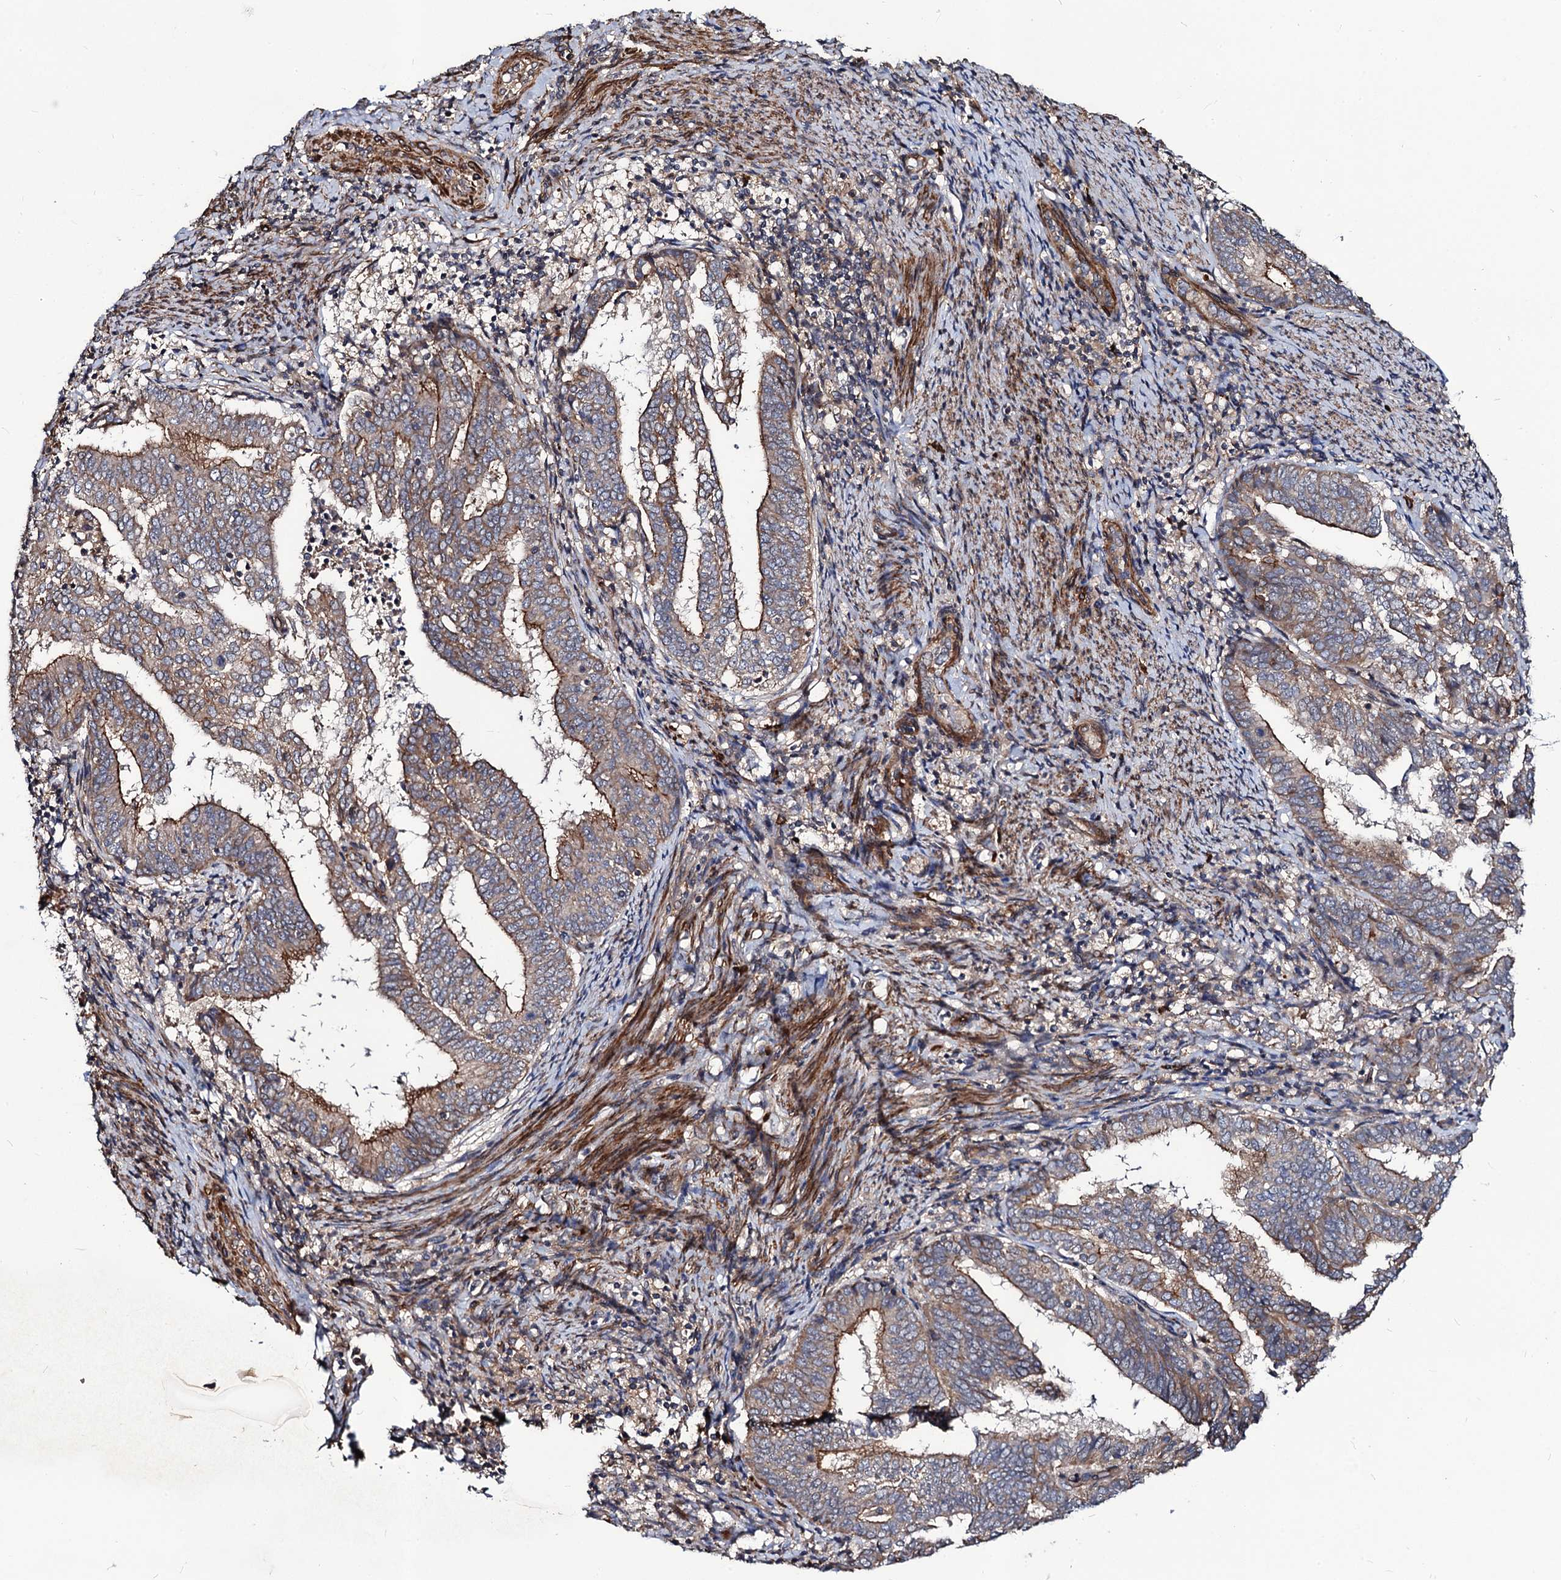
{"staining": {"intensity": "moderate", "quantity": "25%-75%", "location": "cytoplasmic/membranous"}, "tissue": "endometrial cancer", "cell_type": "Tumor cells", "image_type": "cancer", "snomed": [{"axis": "morphology", "description": "Adenocarcinoma, NOS"}, {"axis": "topography", "description": "Endometrium"}], "caption": "Approximately 25%-75% of tumor cells in endometrial cancer (adenocarcinoma) show moderate cytoplasmic/membranous protein expression as visualized by brown immunohistochemical staining.", "gene": "KXD1", "patient": {"sex": "female", "age": 80}}